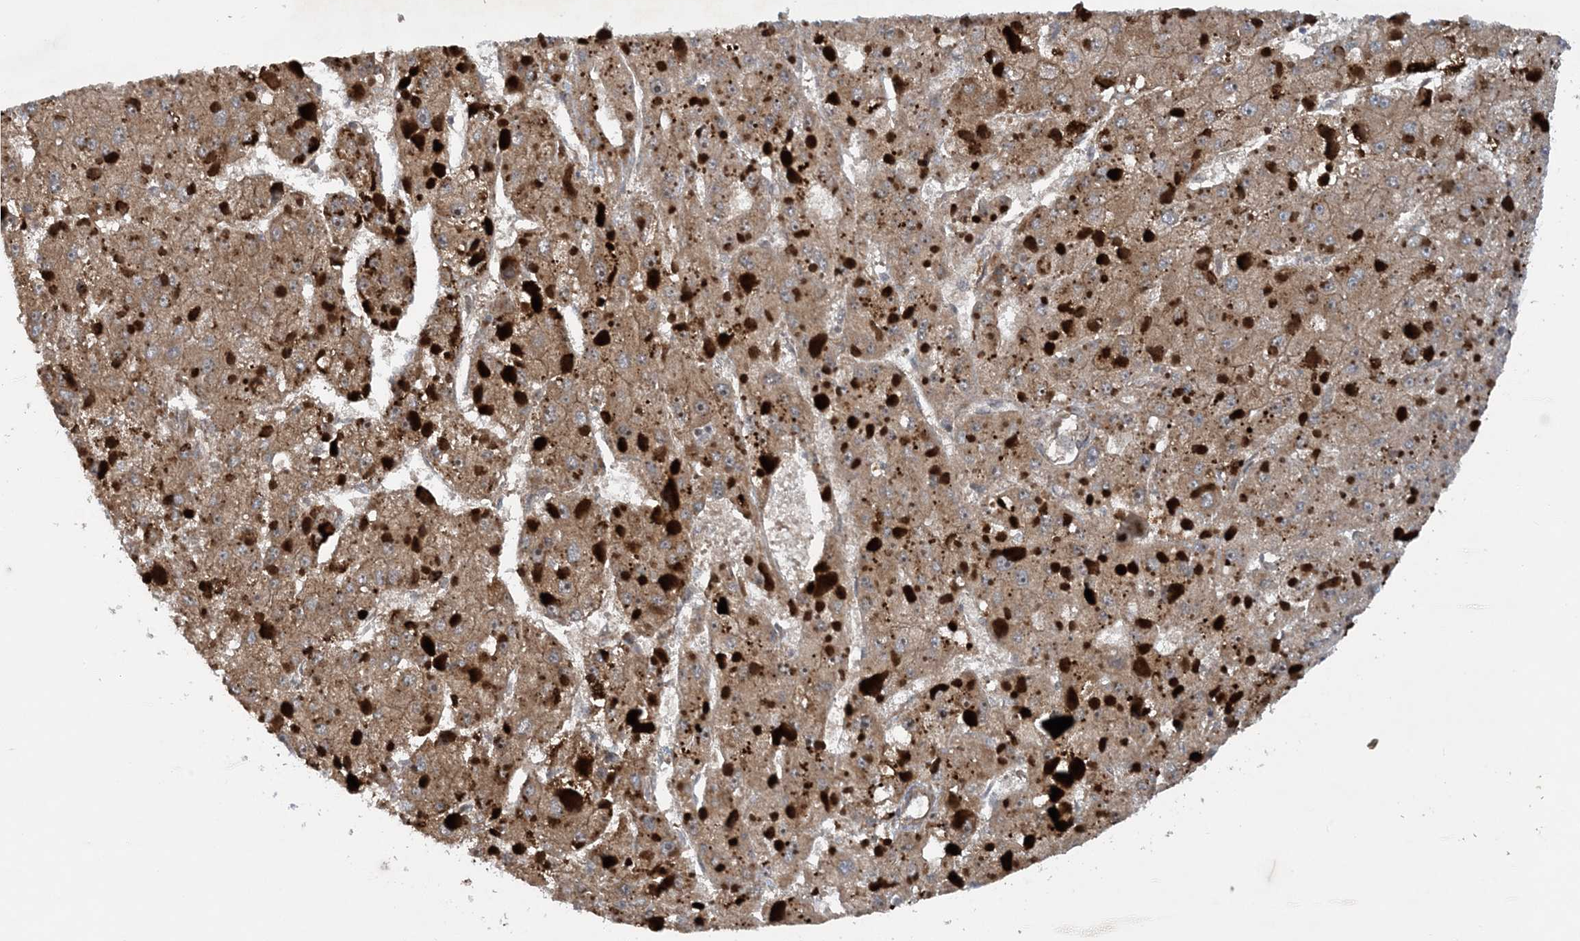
{"staining": {"intensity": "moderate", "quantity": ">75%", "location": "cytoplasmic/membranous"}, "tissue": "liver cancer", "cell_type": "Tumor cells", "image_type": "cancer", "snomed": [{"axis": "morphology", "description": "Carcinoma, Hepatocellular, NOS"}, {"axis": "topography", "description": "Liver"}], "caption": "There is medium levels of moderate cytoplasmic/membranous expression in tumor cells of hepatocellular carcinoma (liver), as demonstrated by immunohistochemical staining (brown color).", "gene": "HEMK1", "patient": {"sex": "female", "age": 73}}